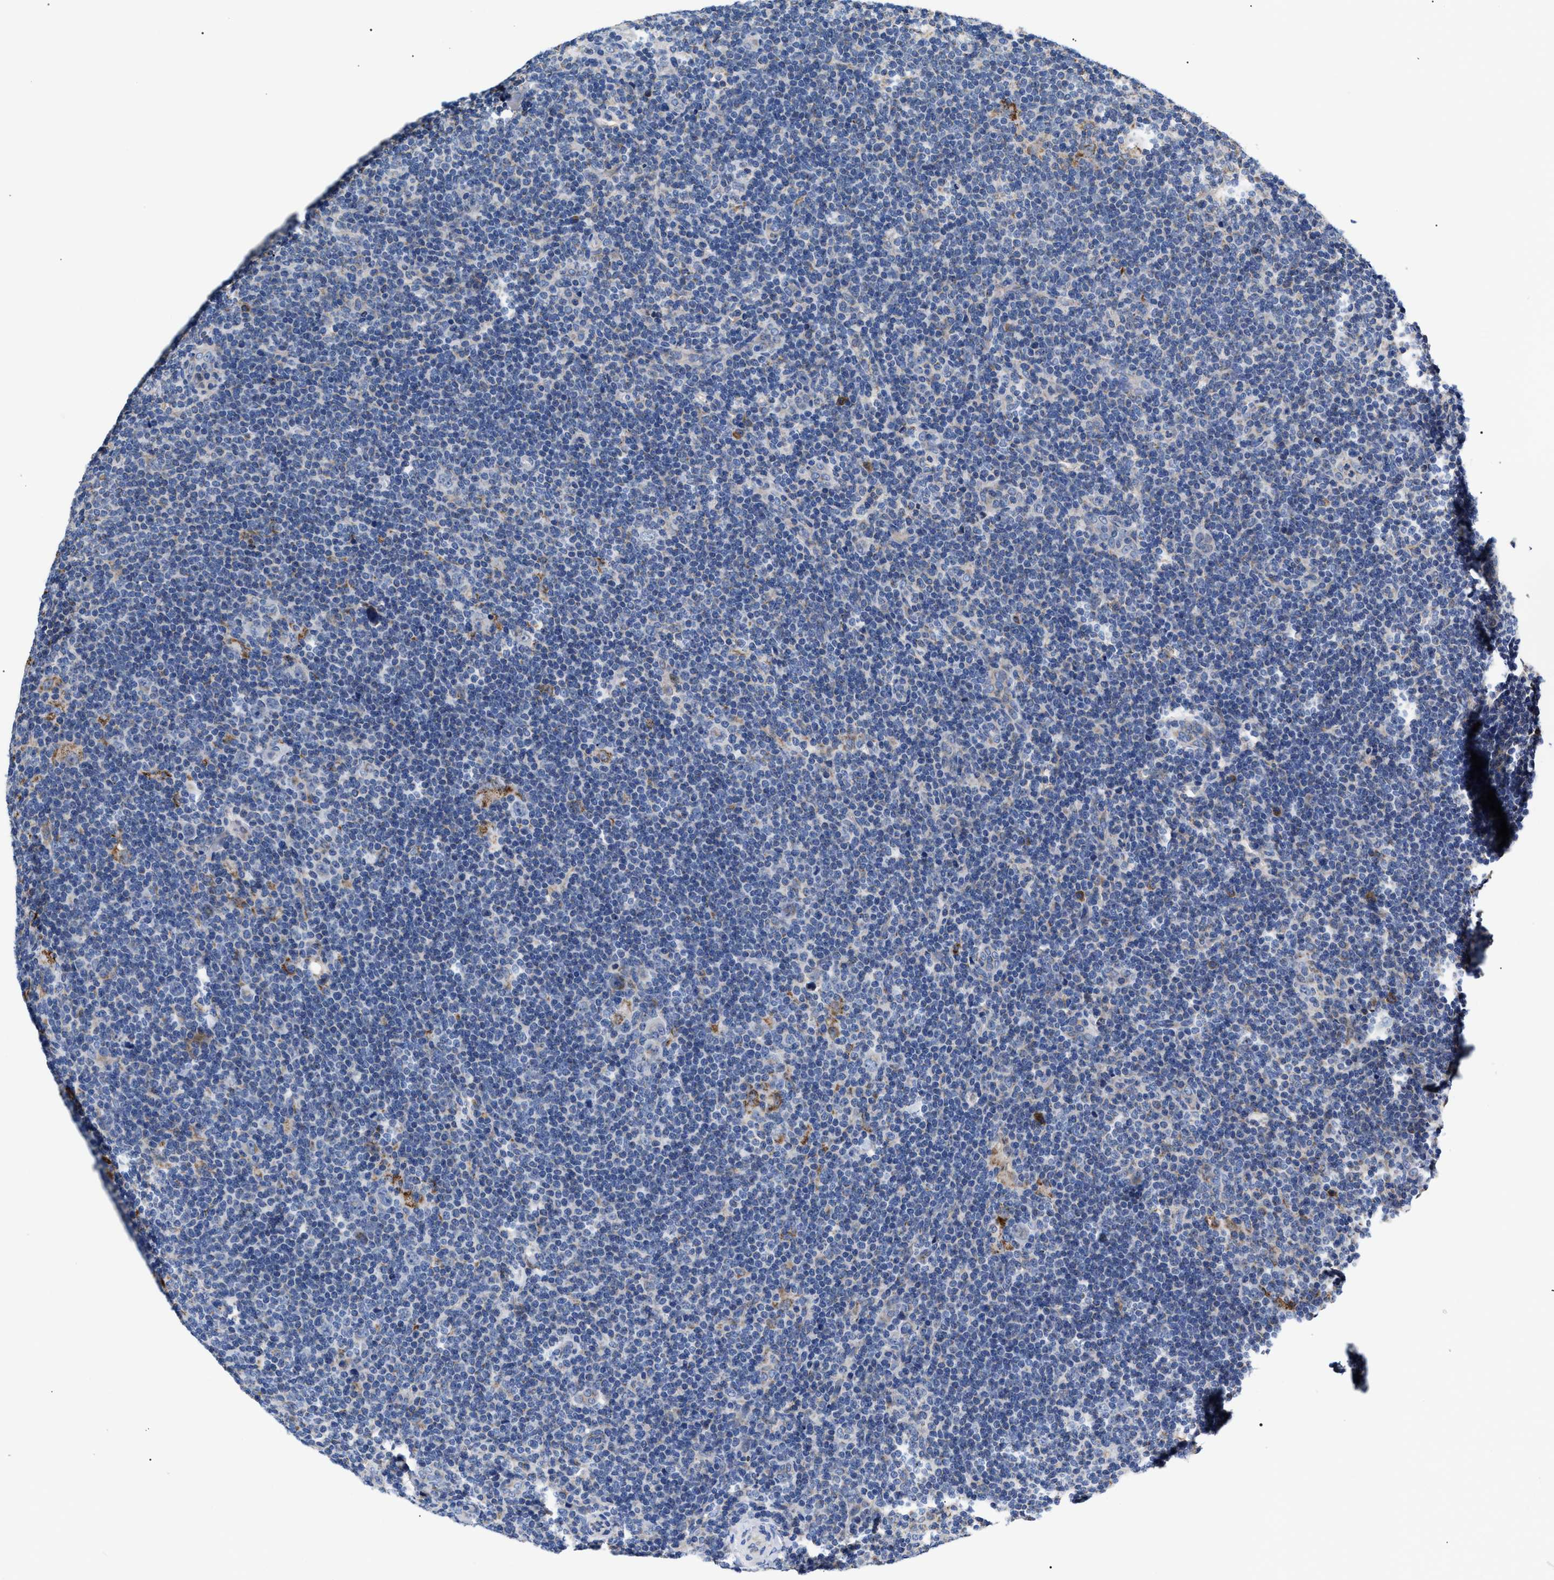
{"staining": {"intensity": "negative", "quantity": "none", "location": "none"}, "tissue": "lymphoma", "cell_type": "Tumor cells", "image_type": "cancer", "snomed": [{"axis": "morphology", "description": "Hodgkin's disease, NOS"}, {"axis": "topography", "description": "Lymph node"}], "caption": "High power microscopy photomicrograph of an IHC image of lymphoma, revealing no significant staining in tumor cells.", "gene": "MACC1", "patient": {"sex": "female", "age": 57}}